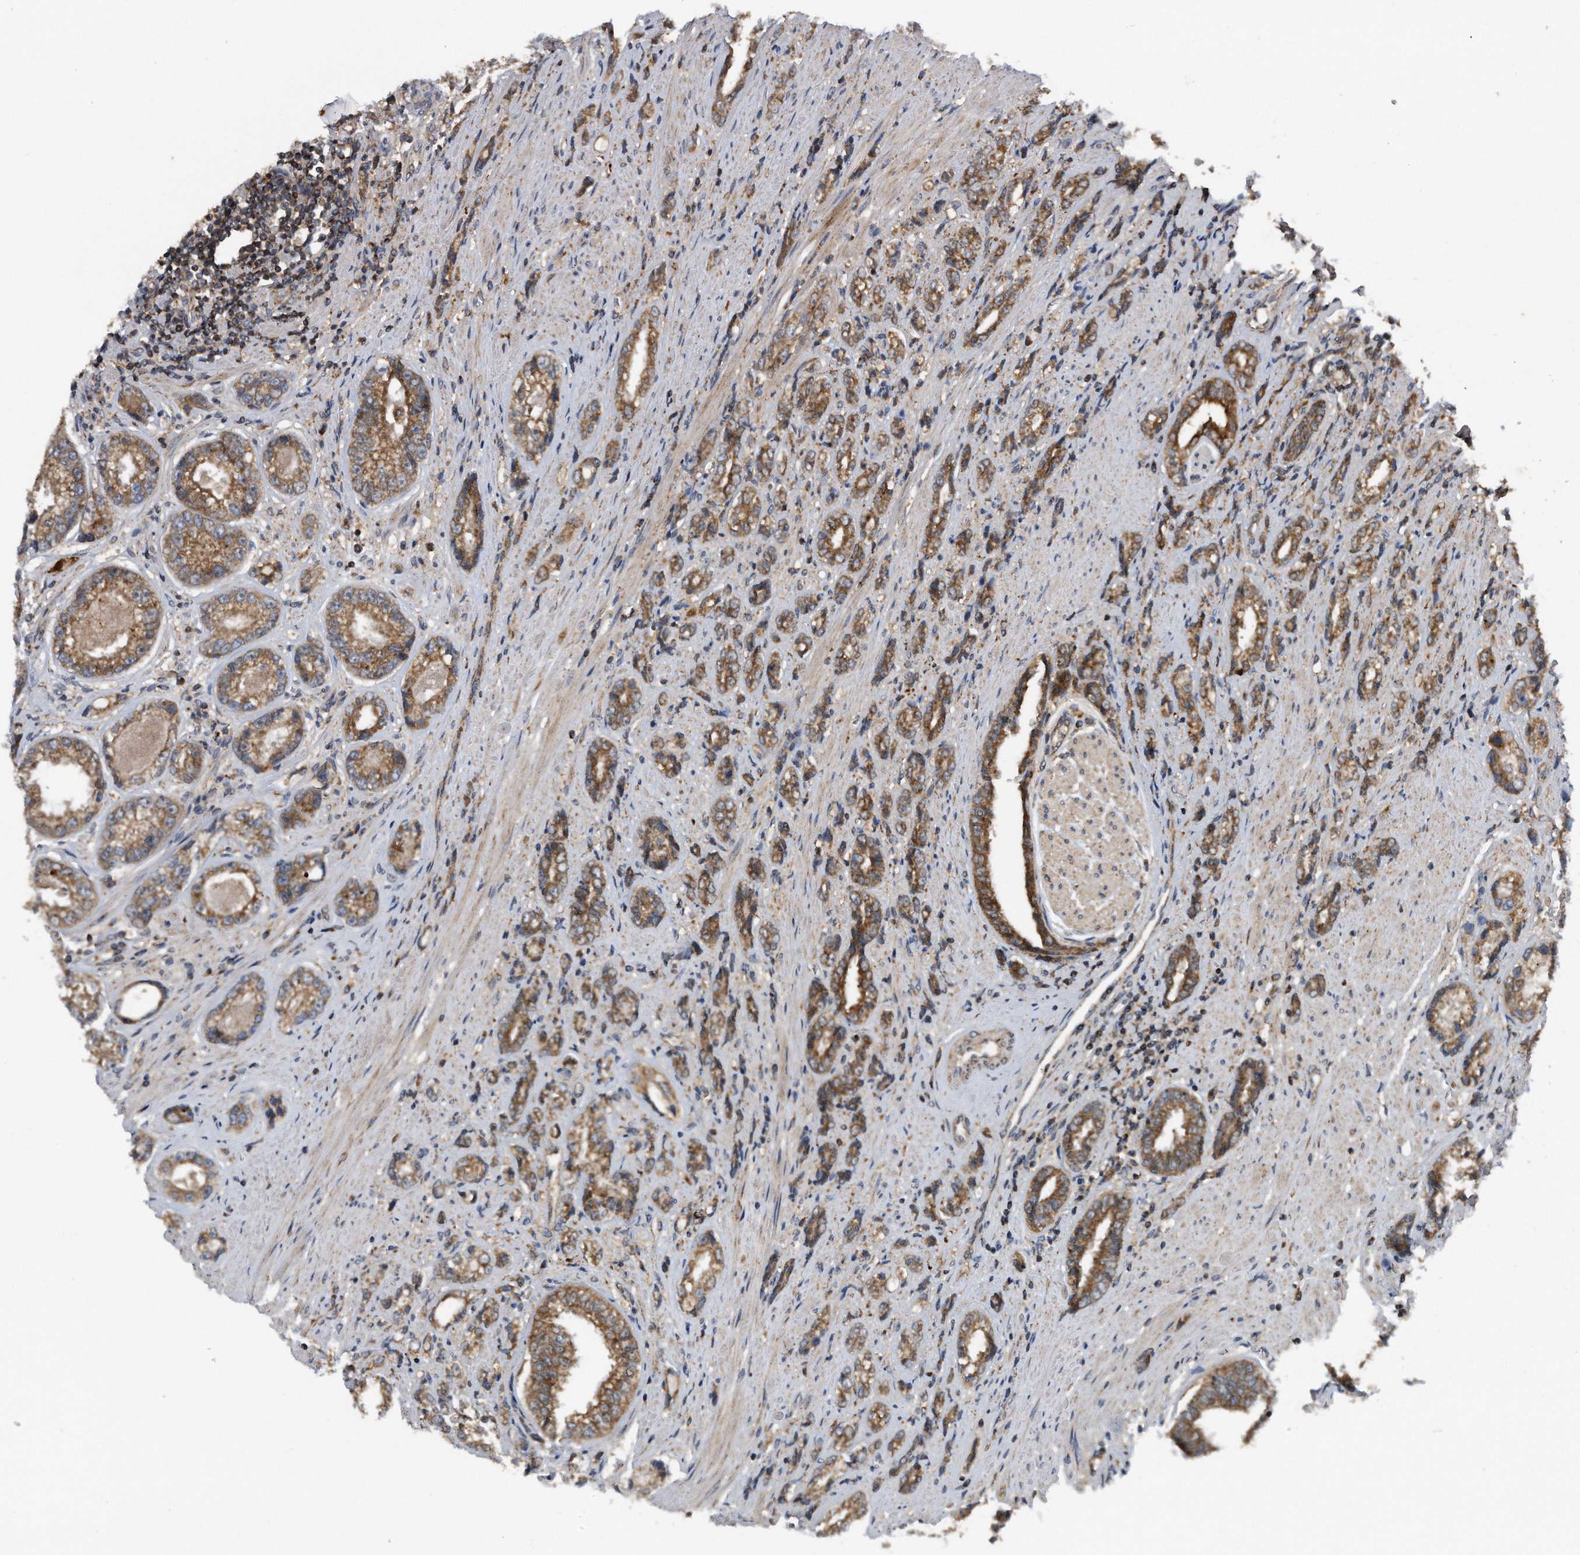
{"staining": {"intensity": "moderate", "quantity": ">75%", "location": "cytoplasmic/membranous"}, "tissue": "prostate cancer", "cell_type": "Tumor cells", "image_type": "cancer", "snomed": [{"axis": "morphology", "description": "Adenocarcinoma, High grade"}, {"axis": "topography", "description": "Prostate"}], "caption": "High-power microscopy captured an immunohistochemistry (IHC) image of prostate cancer, revealing moderate cytoplasmic/membranous staining in approximately >75% of tumor cells. (DAB (3,3'-diaminobenzidine) IHC with brightfield microscopy, high magnification).", "gene": "ALPK2", "patient": {"sex": "male", "age": 61}}